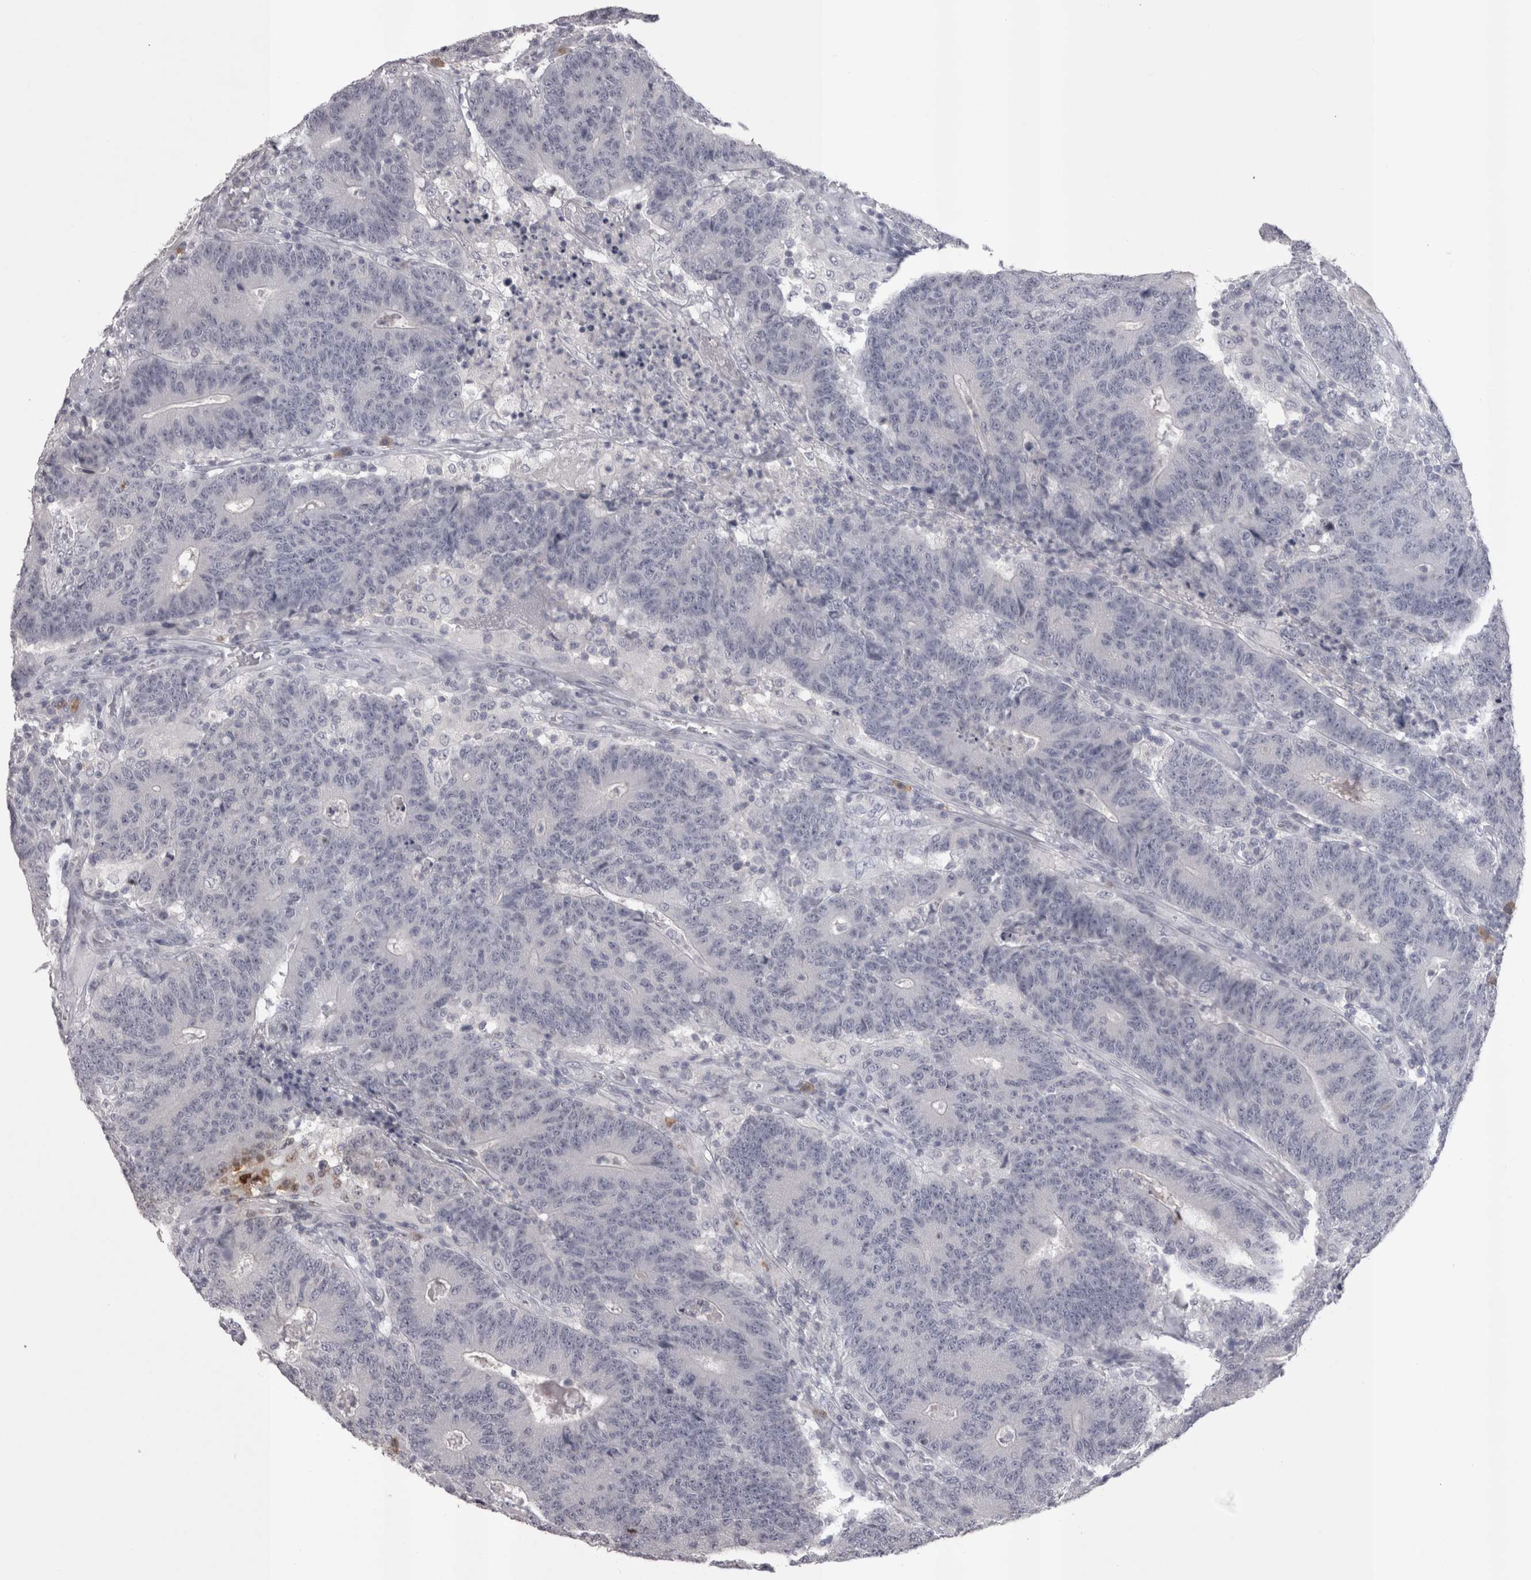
{"staining": {"intensity": "negative", "quantity": "none", "location": "none"}, "tissue": "colorectal cancer", "cell_type": "Tumor cells", "image_type": "cancer", "snomed": [{"axis": "morphology", "description": "Normal tissue, NOS"}, {"axis": "morphology", "description": "Adenocarcinoma, NOS"}, {"axis": "topography", "description": "Colon"}], "caption": "This is an immunohistochemistry (IHC) histopathology image of human colorectal cancer. There is no positivity in tumor cells.", "gene": "LAX1", "patient": {"sex": "female", "age": 75}}